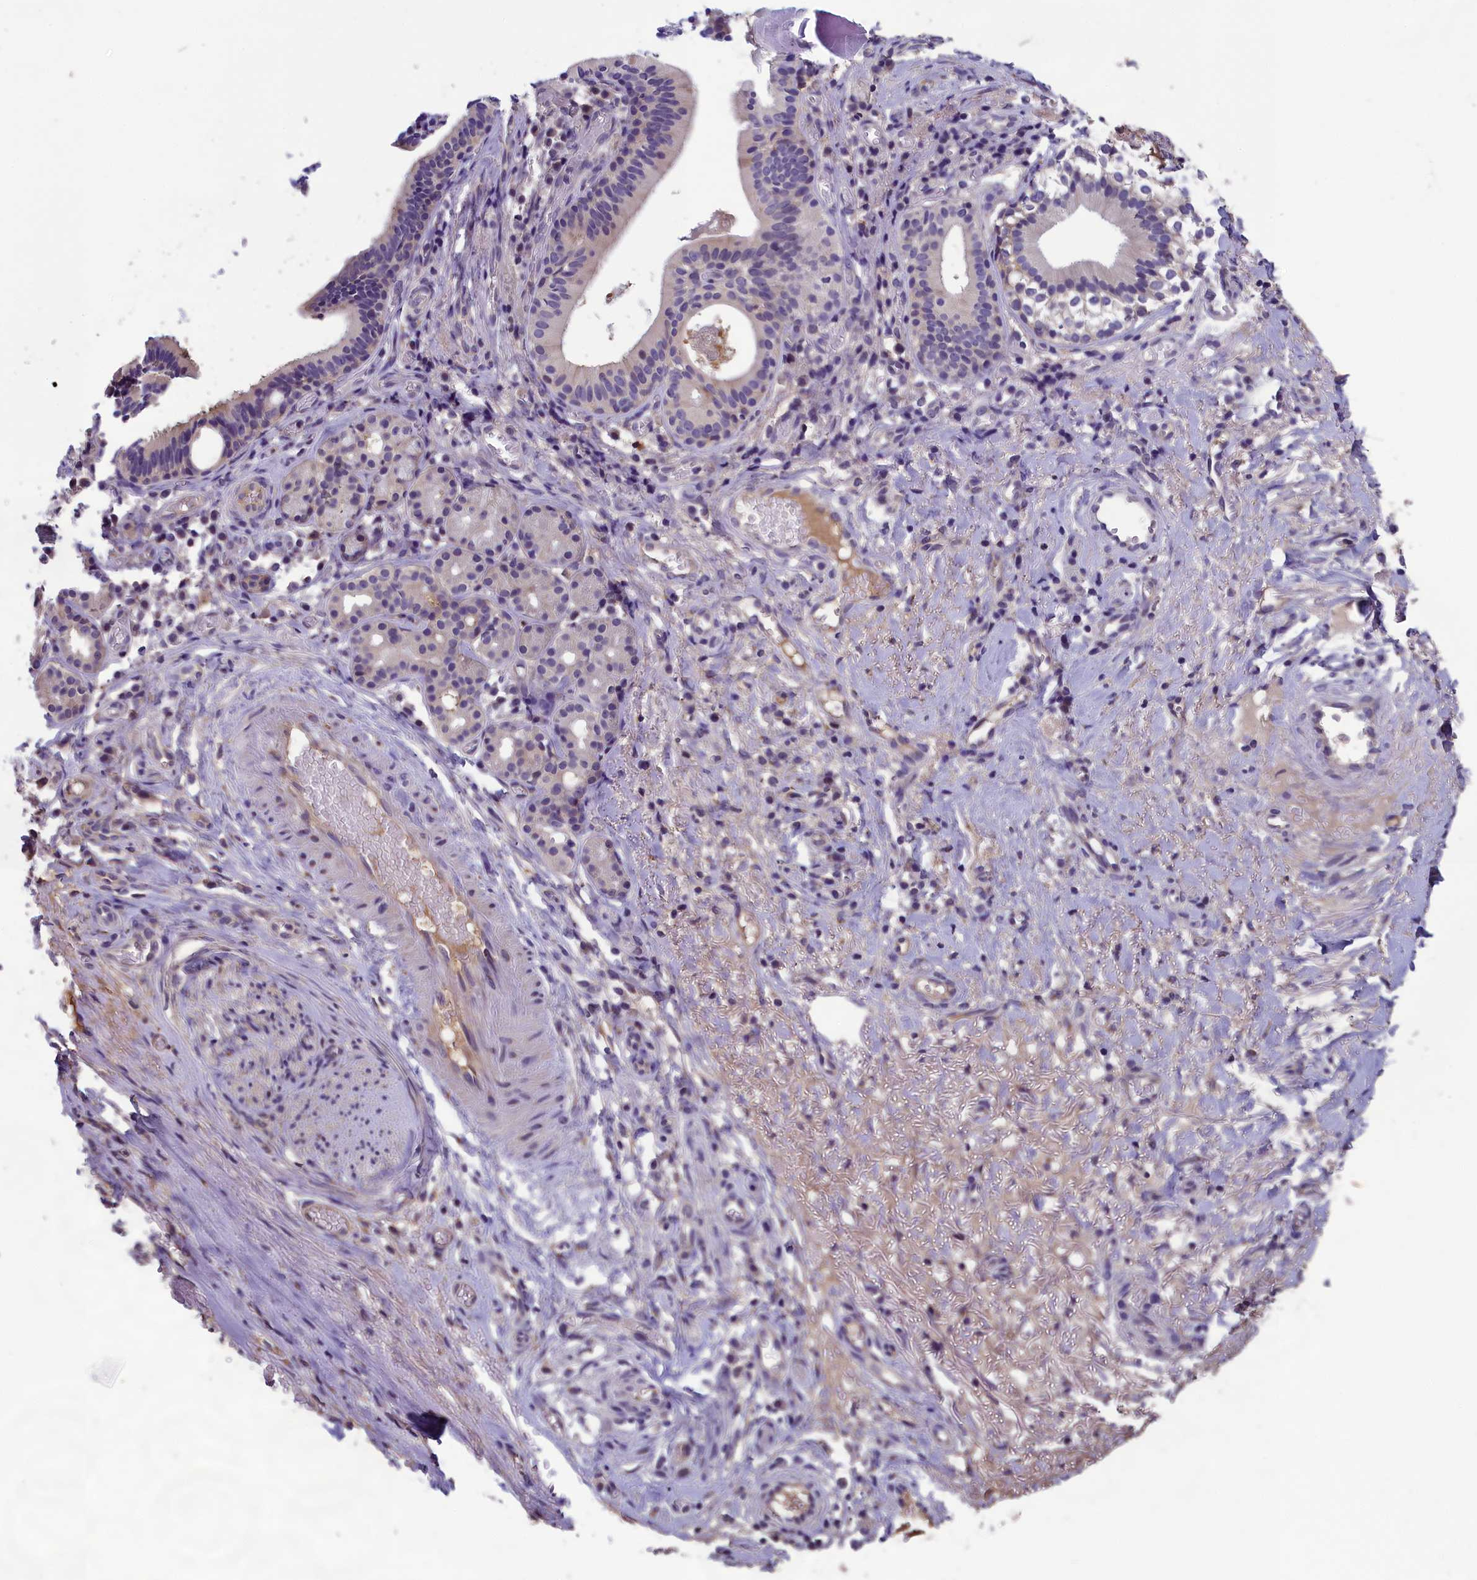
{"staining": {"intensity": "negative", "quantity": "none", "location": "none"}, "tissue": "adipose tissue", "cell_type": "Adipocytes", "image_type": "normal", "snomed": [{"axis": "morphology", "description": "Normal tissue, NOS"}, {"axis": "morphology", "description": "Basal cell carcinoma"}, {"axis": "topography", "description": "Cartilage tissue"}, {"axis": "topography", "description": "Nasopharynx"}, {"axis": "topography", "description": "Oral tissue"}], "caption": "This image is of normal adipose tissue stained with immunohistochemistry to label a protein in brown with the nuclei are counter-stained blue. There is no expression in adipocytes.", "gene": "ABCC8", "patient": {"sex": "female", "age": 77}}